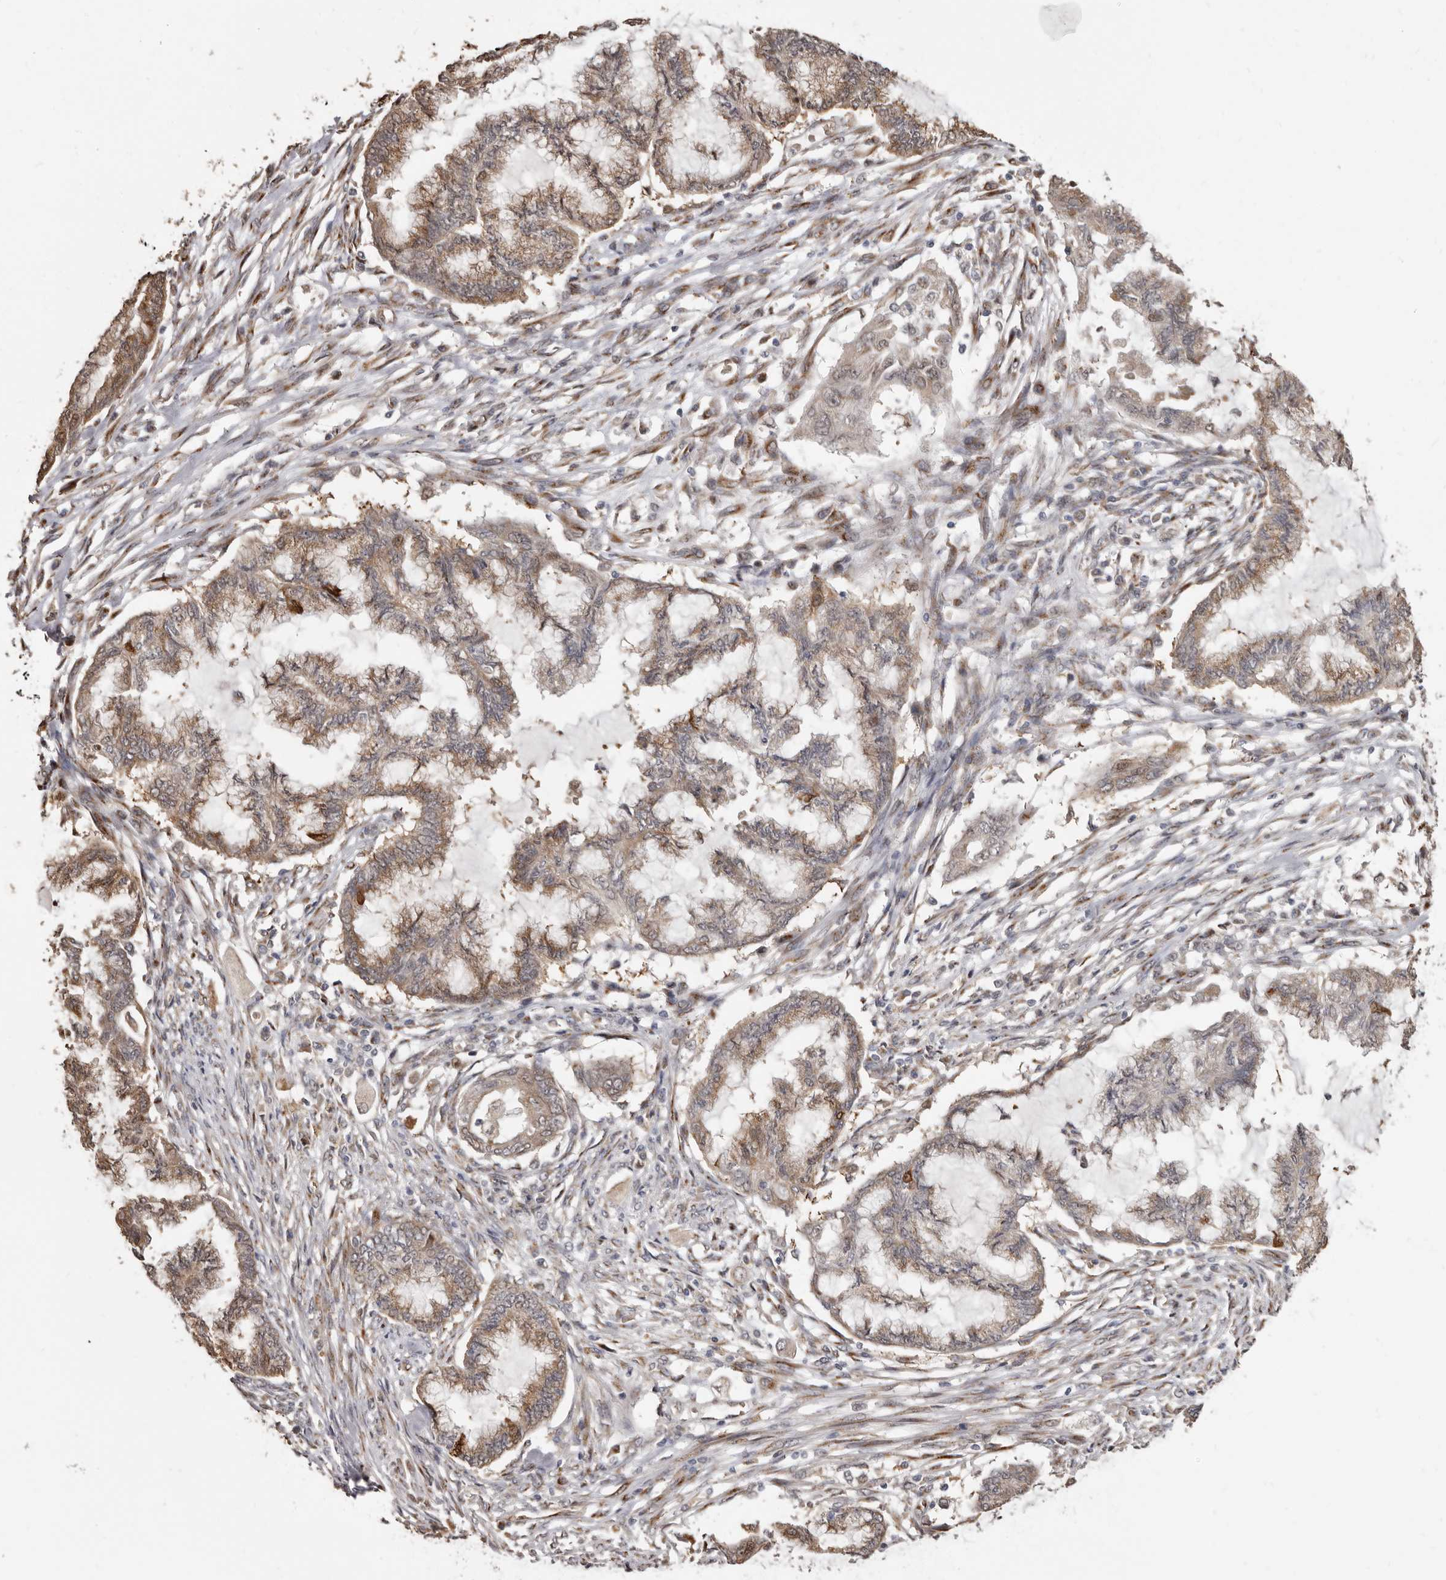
{"staining": {"intensity": "moderate", "quantity": ">75%", "location": "cytoplasmic/membranous"}, "tissue": "endometrial cancer", "cell_type": "Tumor cells", "image_type": "cancer", "snomed": [{"axis": "morphology", "description": "Adenocarcinoma, NOS"}, {"axis": "topography", "description": "Endometrium"}], "caption": "Immunohistochemistry (IHC) histopathology image of neoplastic tissue: endometrial cancer stained using immunohistochemistry (IHC) displays medium levels of moderate protein expression localized specifically in the cytoplasmic/membranous of tumor cells, appearing as a cytoplasmic/membranous brown color.", "gene": "ENTREP1", "patient": {"sex": "female", "age": 86}}